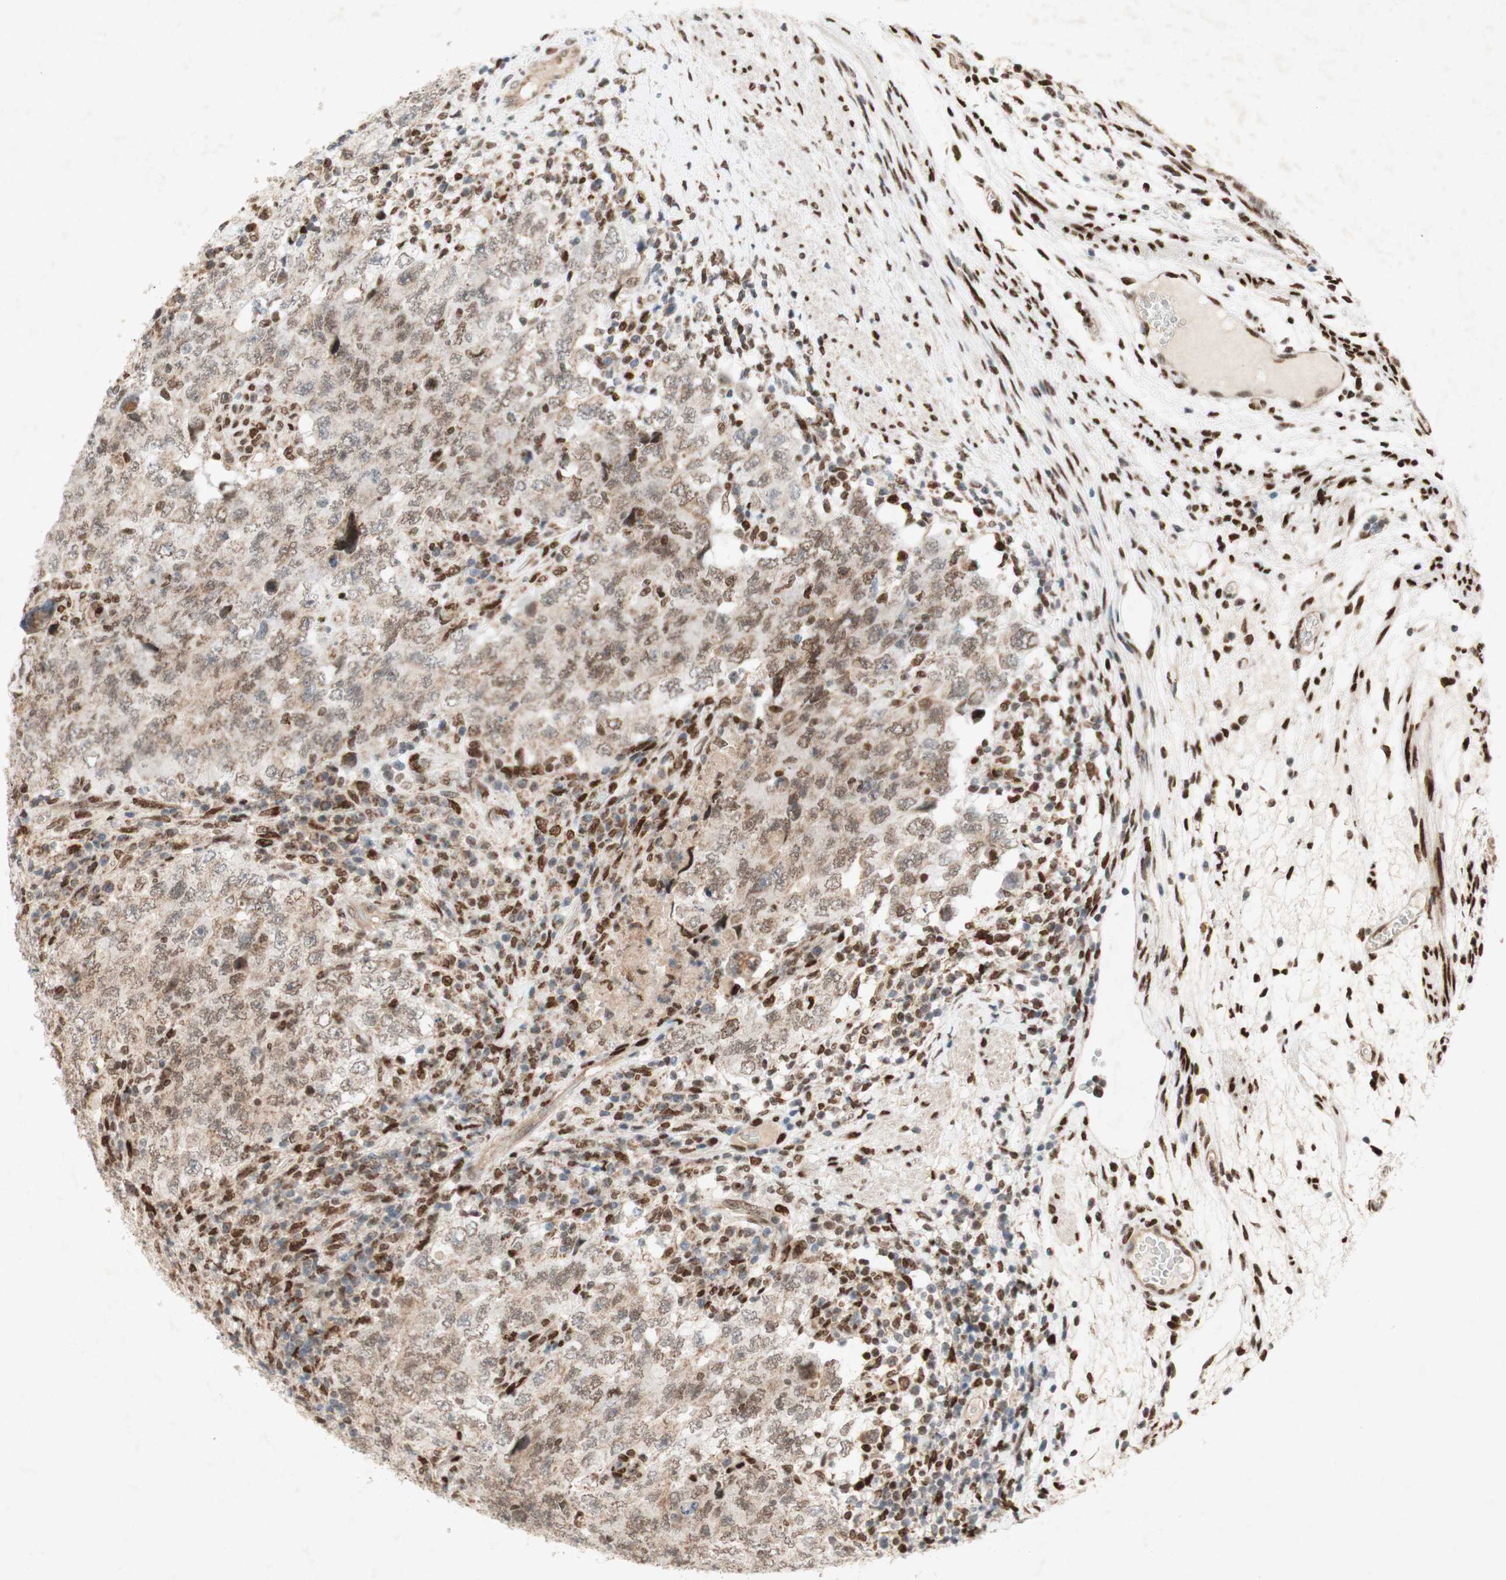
{"staining": {"intensity": "weak", "quantity": "25%-75%", "location": "cytoplasmic/membranous,nuclear"}, "tissue": "testis cancer", "cell_type": "Tumor cells", "image_type": "cancer", "snomed": [{"axis": "morphology", "description": "Carcinoma, Embryonal, NOS"}, {"axis": "topography", "description": "Testis"}], "caption": "Protein expression analysis of human embryonal carcinoma (testis) reveals weak cytoplasmic/membranous and nuclear expression in approximately 25%-75% of tumor cells.", "gene": "DNMT3A", "patient": {"sex": "male", "age": 26}}